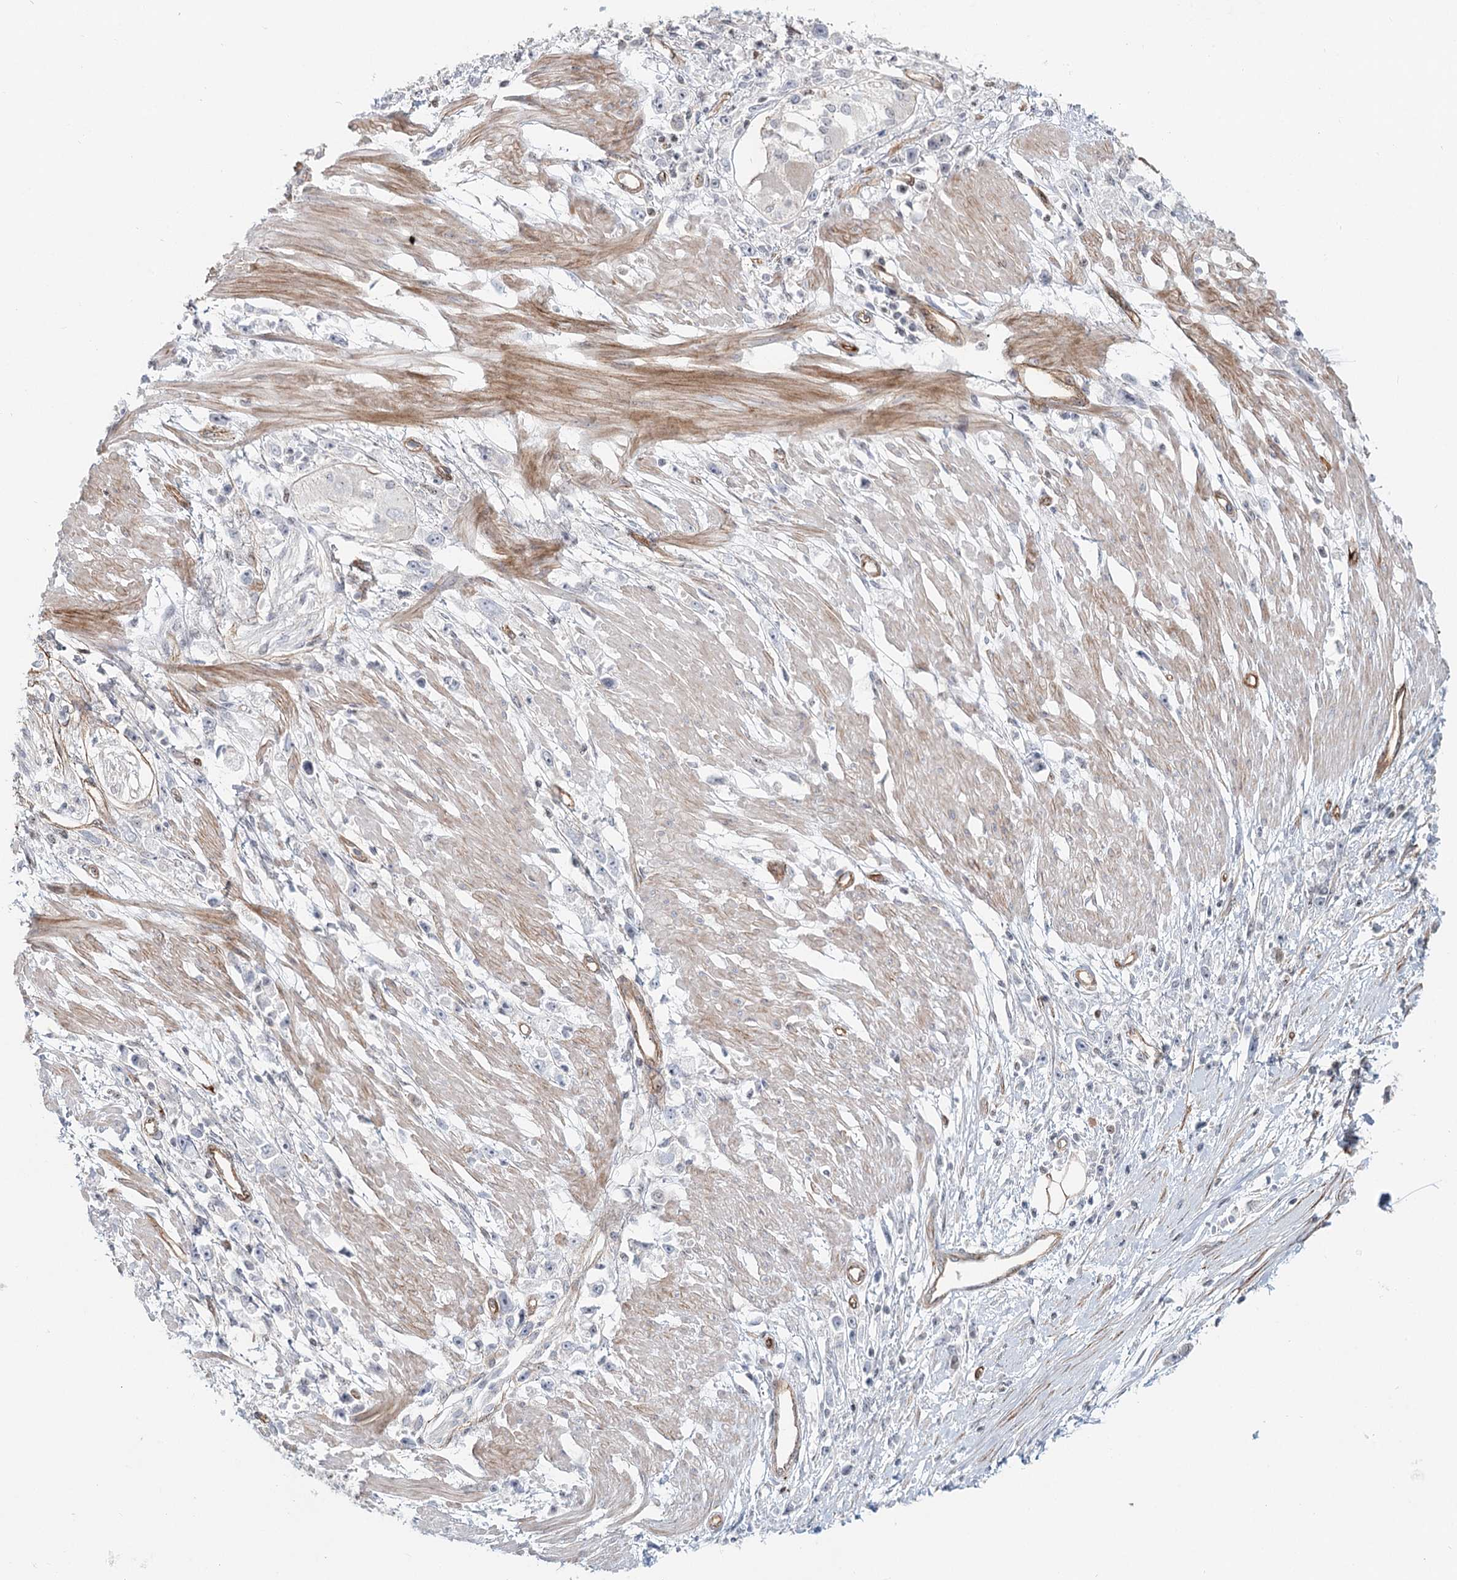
{"staining": {"intensity": "negative", "quantity": "none", "location": "none"}, "tissue": "stomach cancer", "cell_type": "Tumor cells", "image_type": "cancer", "snomed": [{"axis": "morphology", "description": "Adenocarcinoma, NOS"}, {"axis": "topography", "description": "Stomach"}], "caption": "DAB (3,3'-diaminobenzidine) immunohistochemical staining of stomach adenocarcinoma shows no significant positivity in tumor cells. The staining was performed using DAB (3,3'-diaminobenzidine) to visualize the protein expression in brown, while the nuclei were stained in blue with hematoxylin (Magnification: 20x).", "gene": "ZFYVE28", "patient": {"sex": "female", "age": 59}}